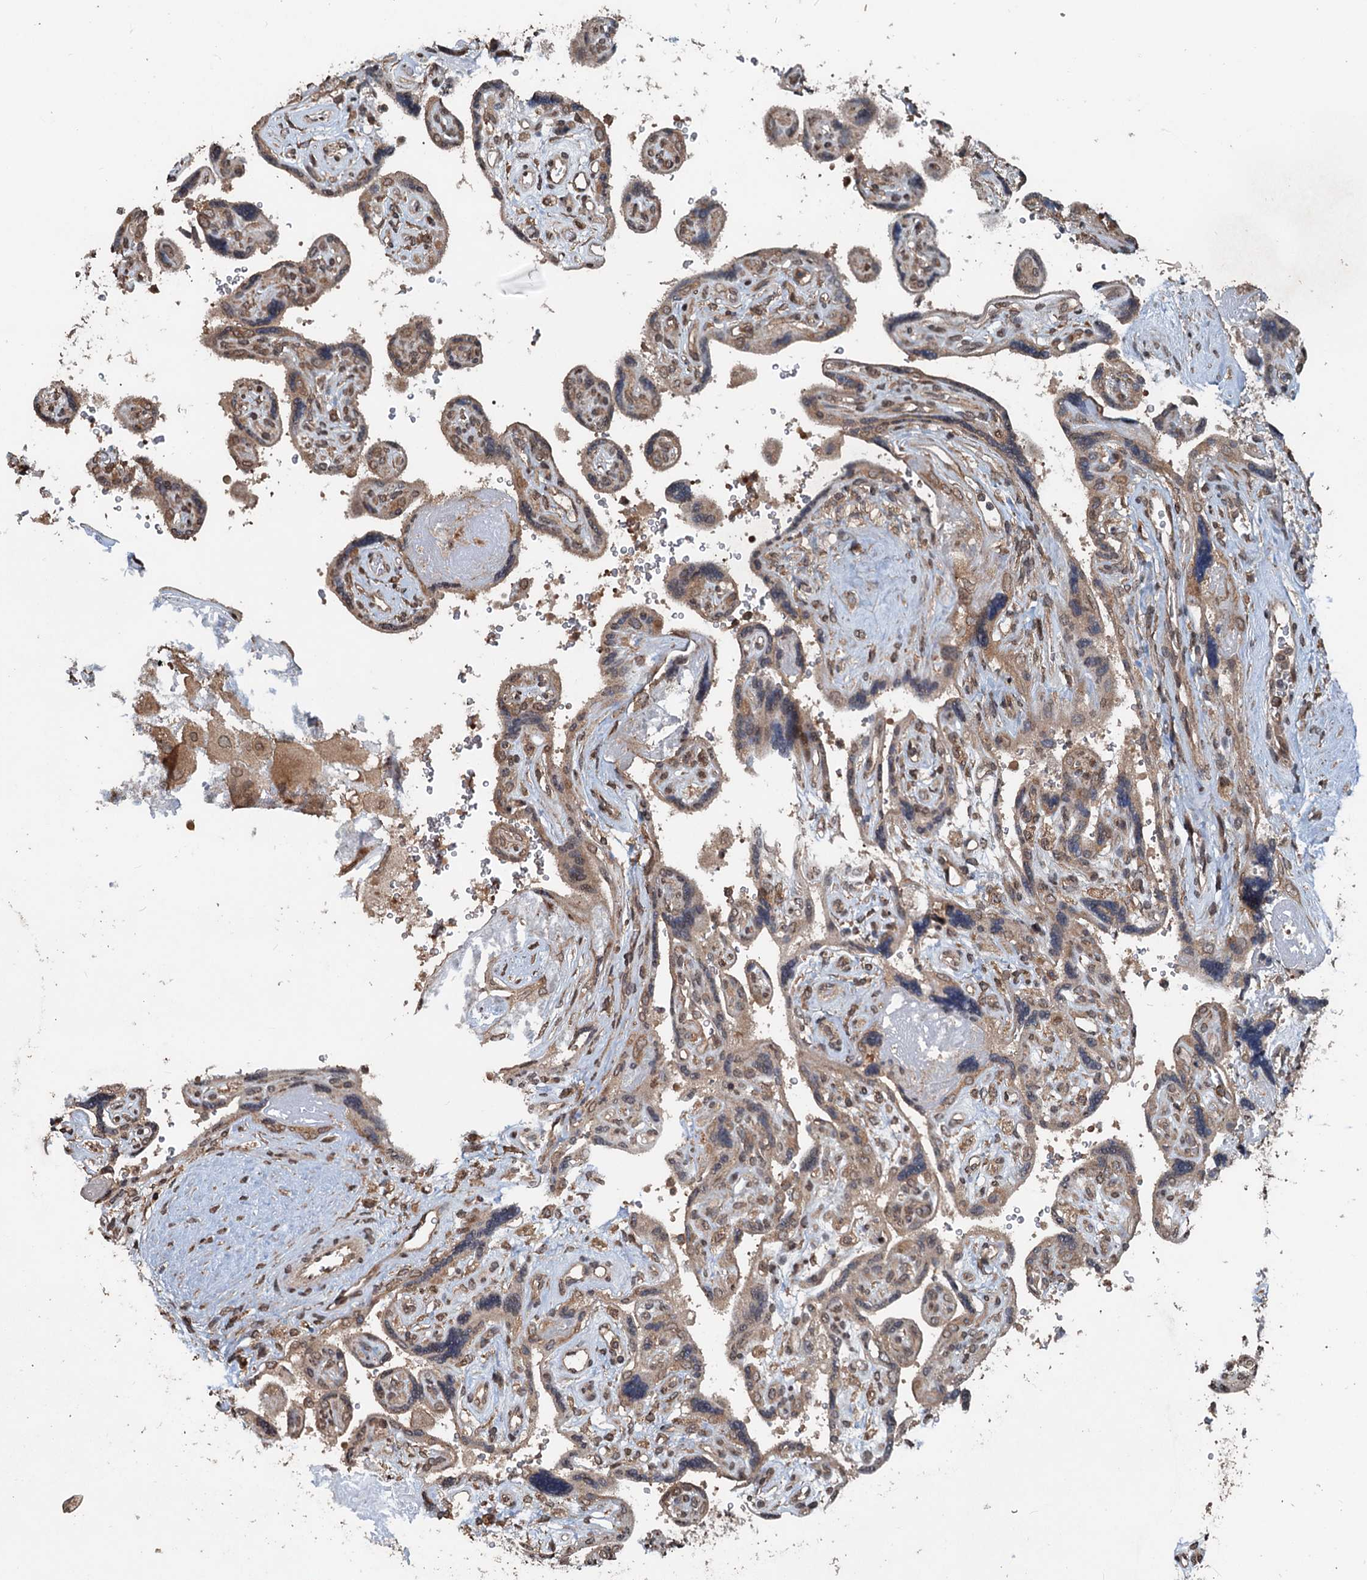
{"staining": {"intensity": "moderate", "quantity": ">75%", "location": "cytoplasmic/membranous"}, "tissue": "placenta", "cell_type": "Trophoblastic cells", "image_type": "normal", "snomed": [{"axis": "morphology", "description": "Normal tissue, NOS"}, {"axis": "topography", "description": "Placenta"}], "caption": "Placenta stained for a protein (brown) reveals moderate cytoplasmic/membranous positive expression in approximately >75% of trophoblastic cells.", "gene": "N4BP2L2", "patient": {"sex": "female", "age": 39}}